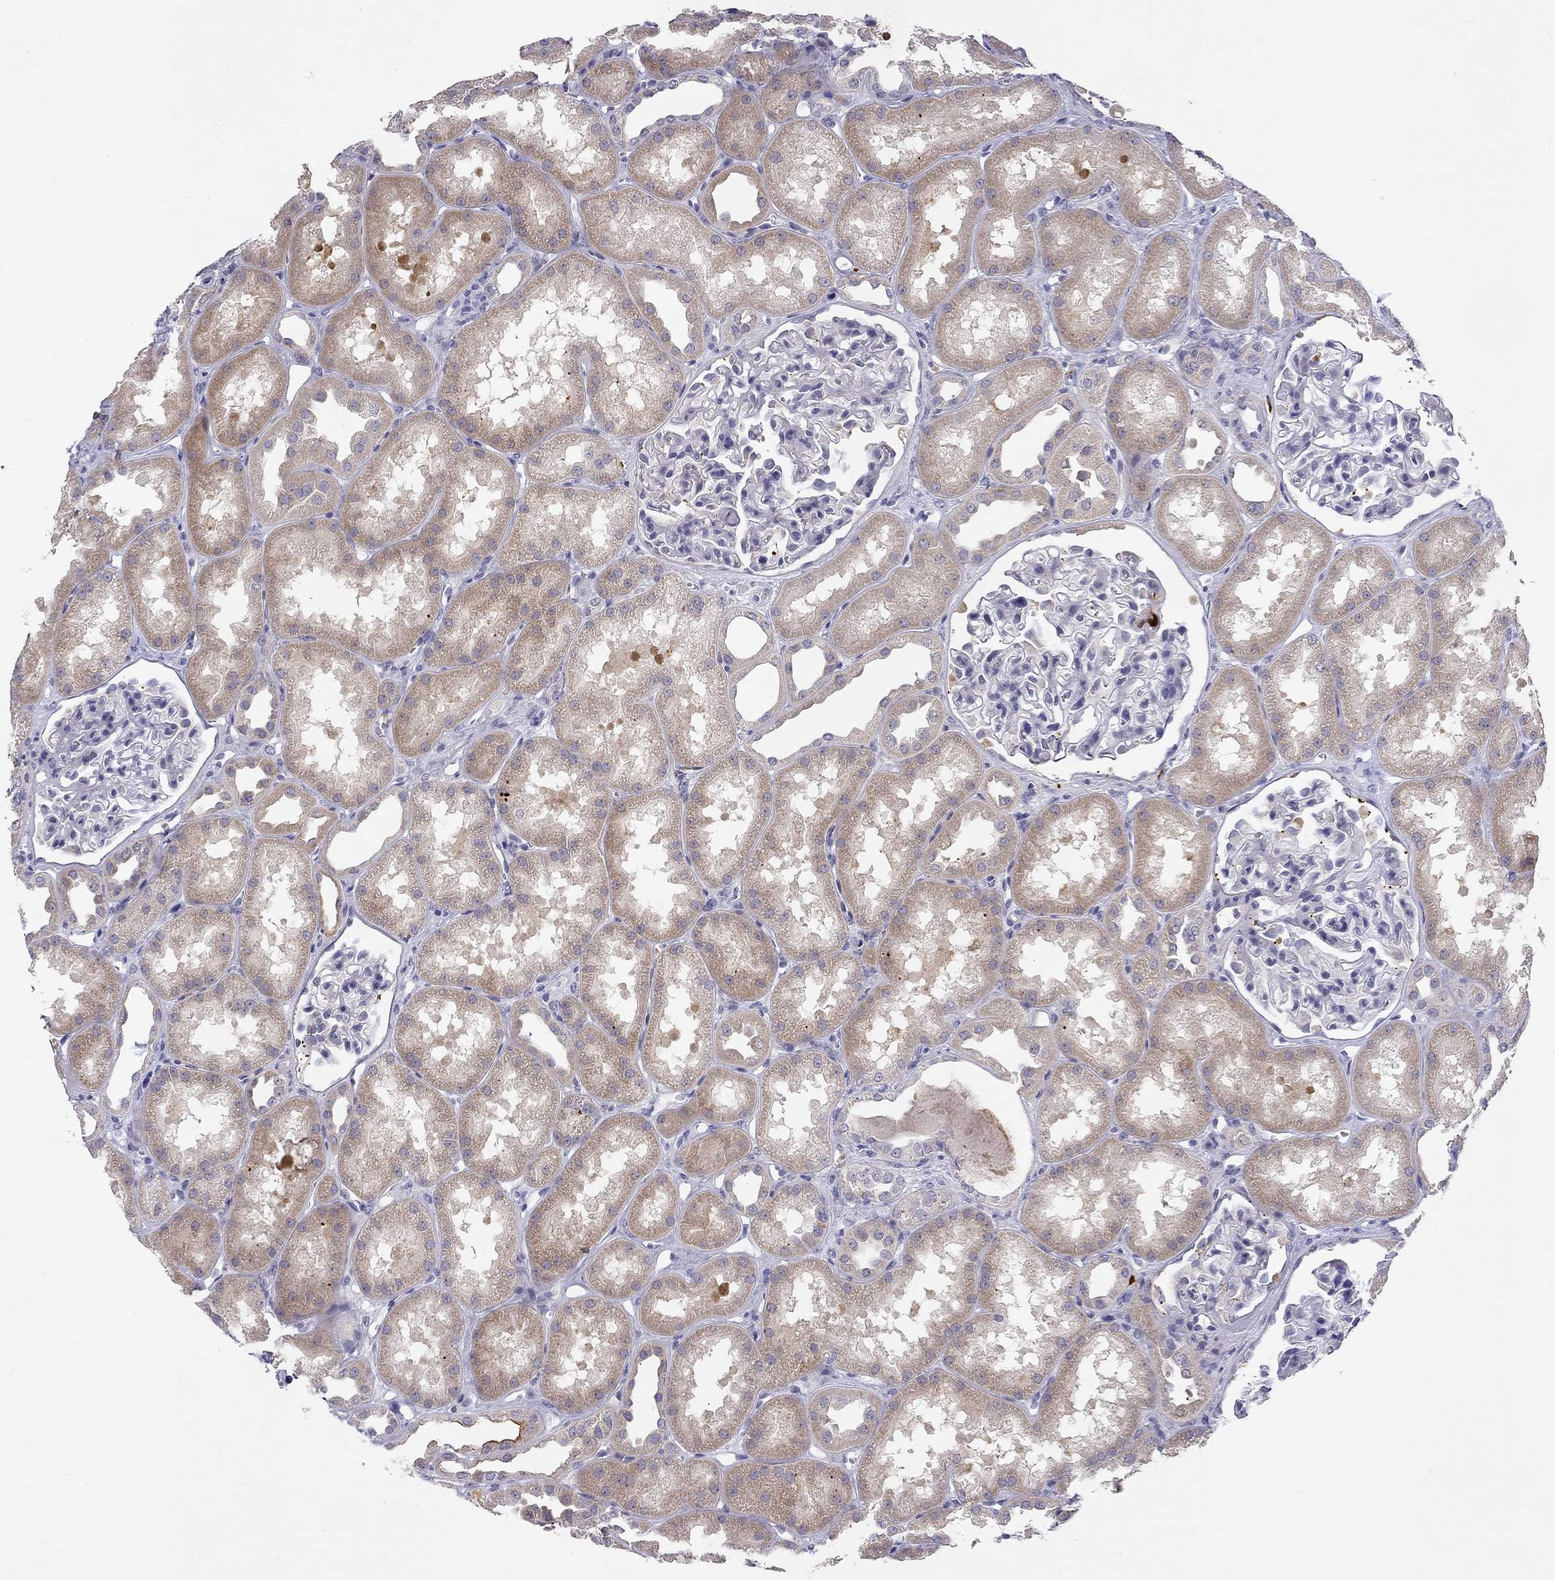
{"staining": {"intensity": "negative", "quantity": "none", "location": "none"}, "tissue": "kidney", "cell_type": "Cells in glomeruli", "image_type": "normal", "snomed": [{"axis": "morphology", "description": "Normal tissue, NOS"}, {"axis": "topography", "description": "Kidney"}], "caption": "Immunohistochemistry photomicrograph of benign human kidney stained for a protein (brown), which displays no expression in cells in glomeruli.", "gene": "SLC6A4", "patient": {"sex": "male", "age": 61}}